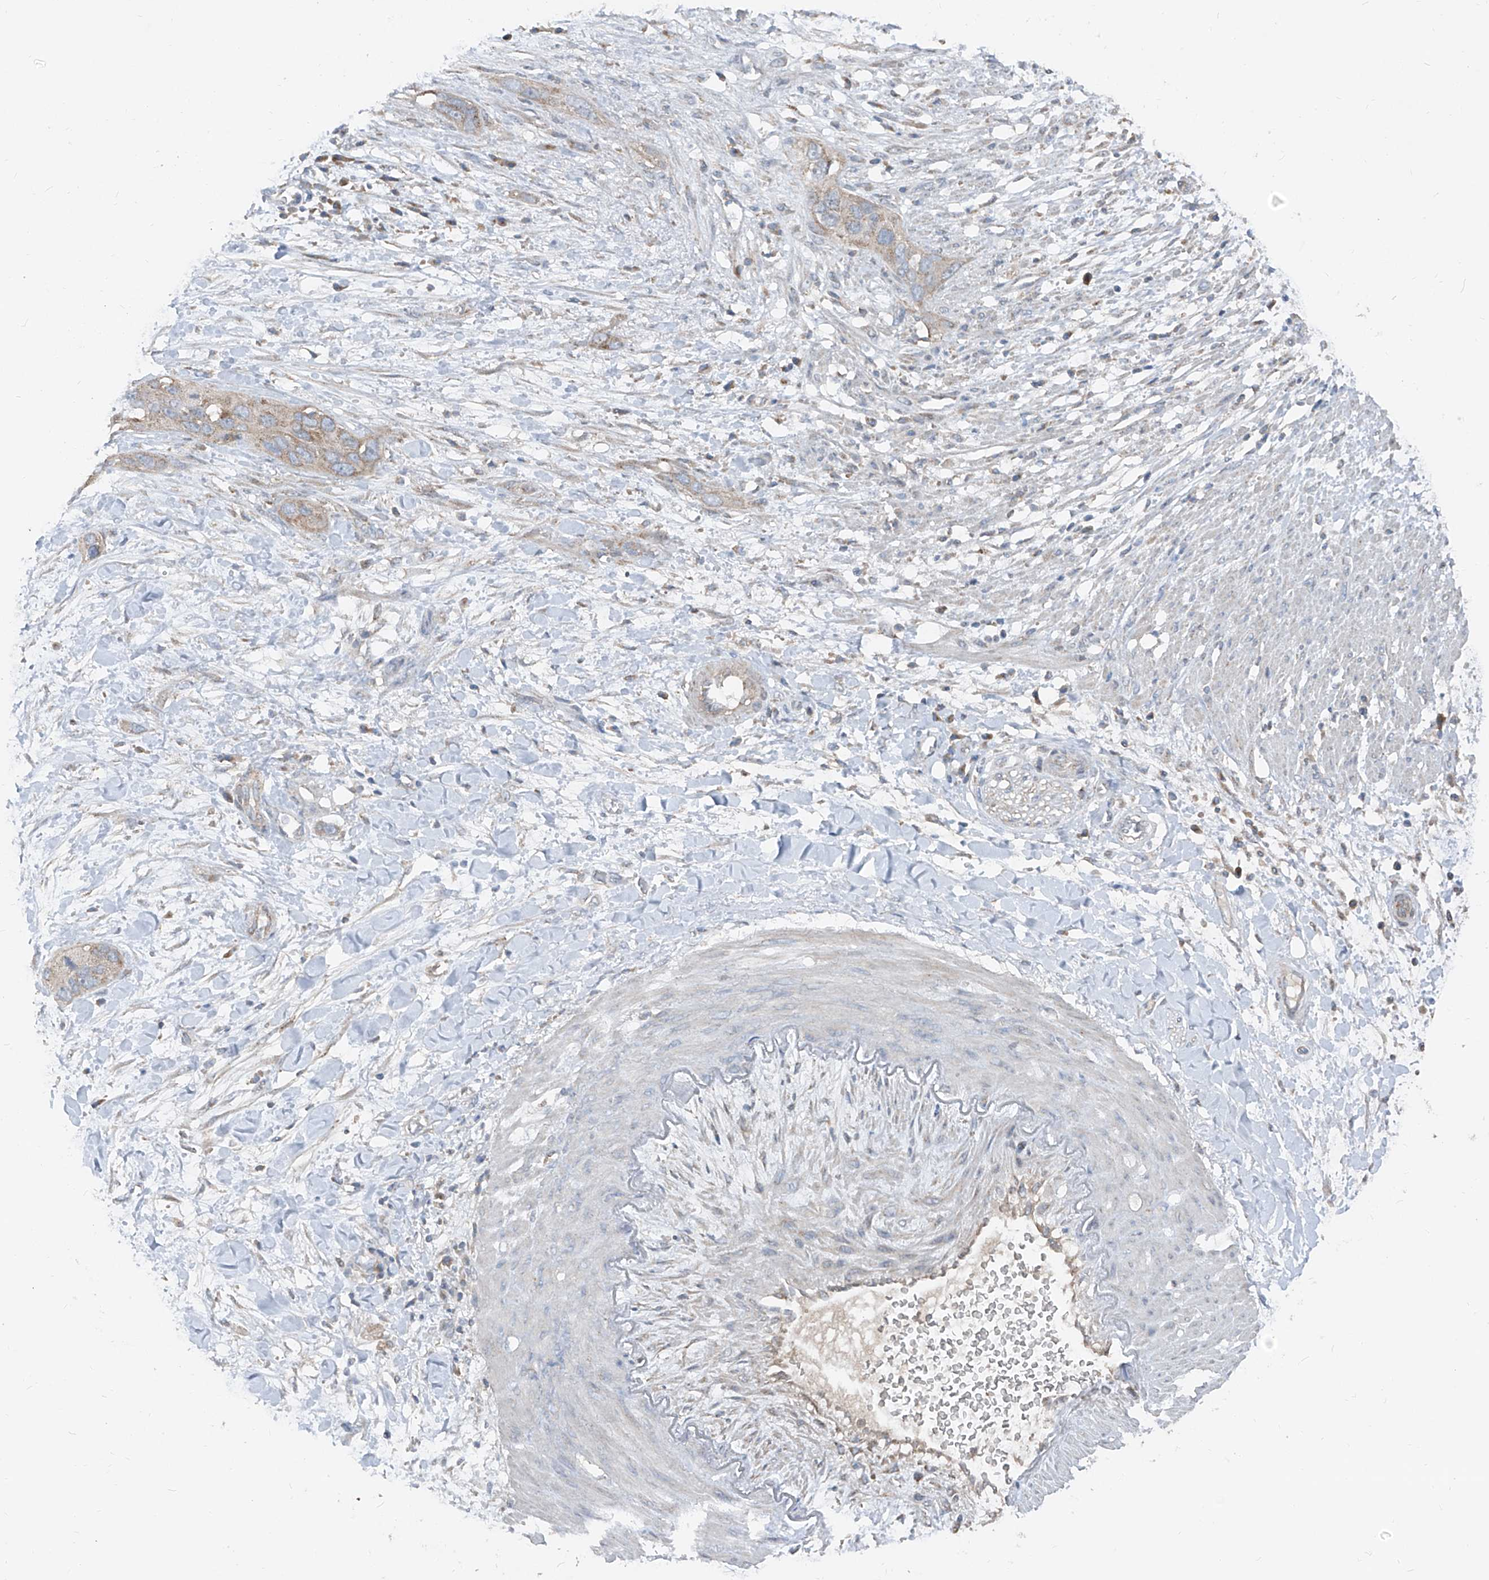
{"staining": {"intensity": "weak", "quantity": "25%-75%", "location": "cytoplasmic/membranous"}, "tissue": "pancreatic cancer", "cell_type": "Tumor cells", "image_type": "cancer", "snomed": [{"axis": "morphology", "description": "Adenocarcinoma, NOS"}, {"axis": "topography", "description": "Pancreas"}], "caption": "Immunohistochemical staining of adenocarcinoma (pancreatic) displays low levels of weak cytoplasmic/membranous expression in approximately 25%-75% of tumor cells.", "gene": "ABCD3", "patient": {"sex": "female", "age": 60}}